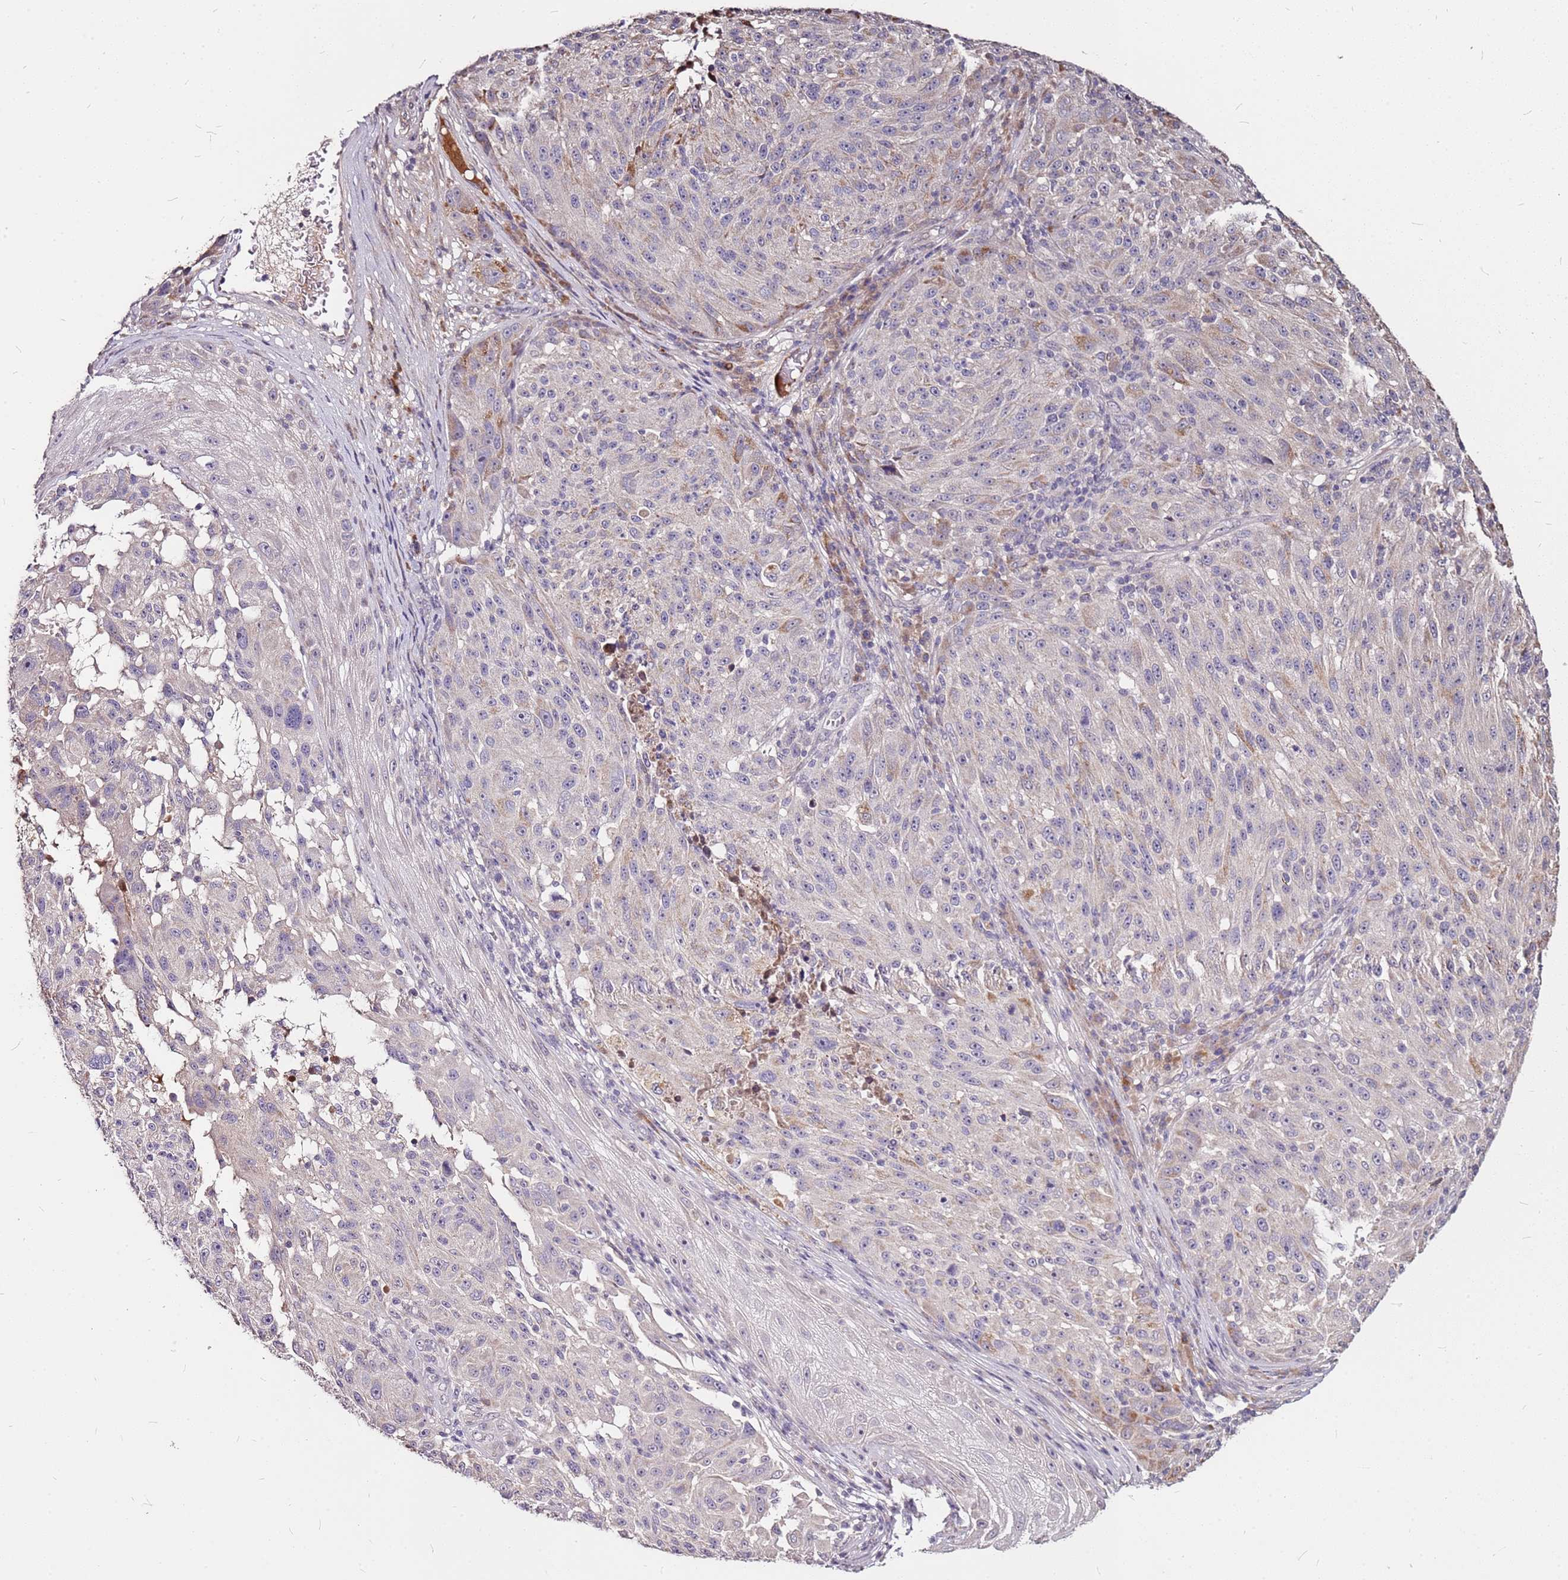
{"staining": {"intensity": "negative", "quantity": "none", "location": "none"}, "tissue": "melanoma", "cell_type": "Tumor cells", "image_type": "cancer", "snomed": [{"axis": "morphology", "description": "Malignant melanoma, NOS"}, {"axis": "topography", "description": "Skin"}], "caption": "Immunohistochemical staining of malignant melanoma displays no significant staining in tumor cells.", "gene": "DCDC2C", "patient": {"sex": "male", "age": 53}}